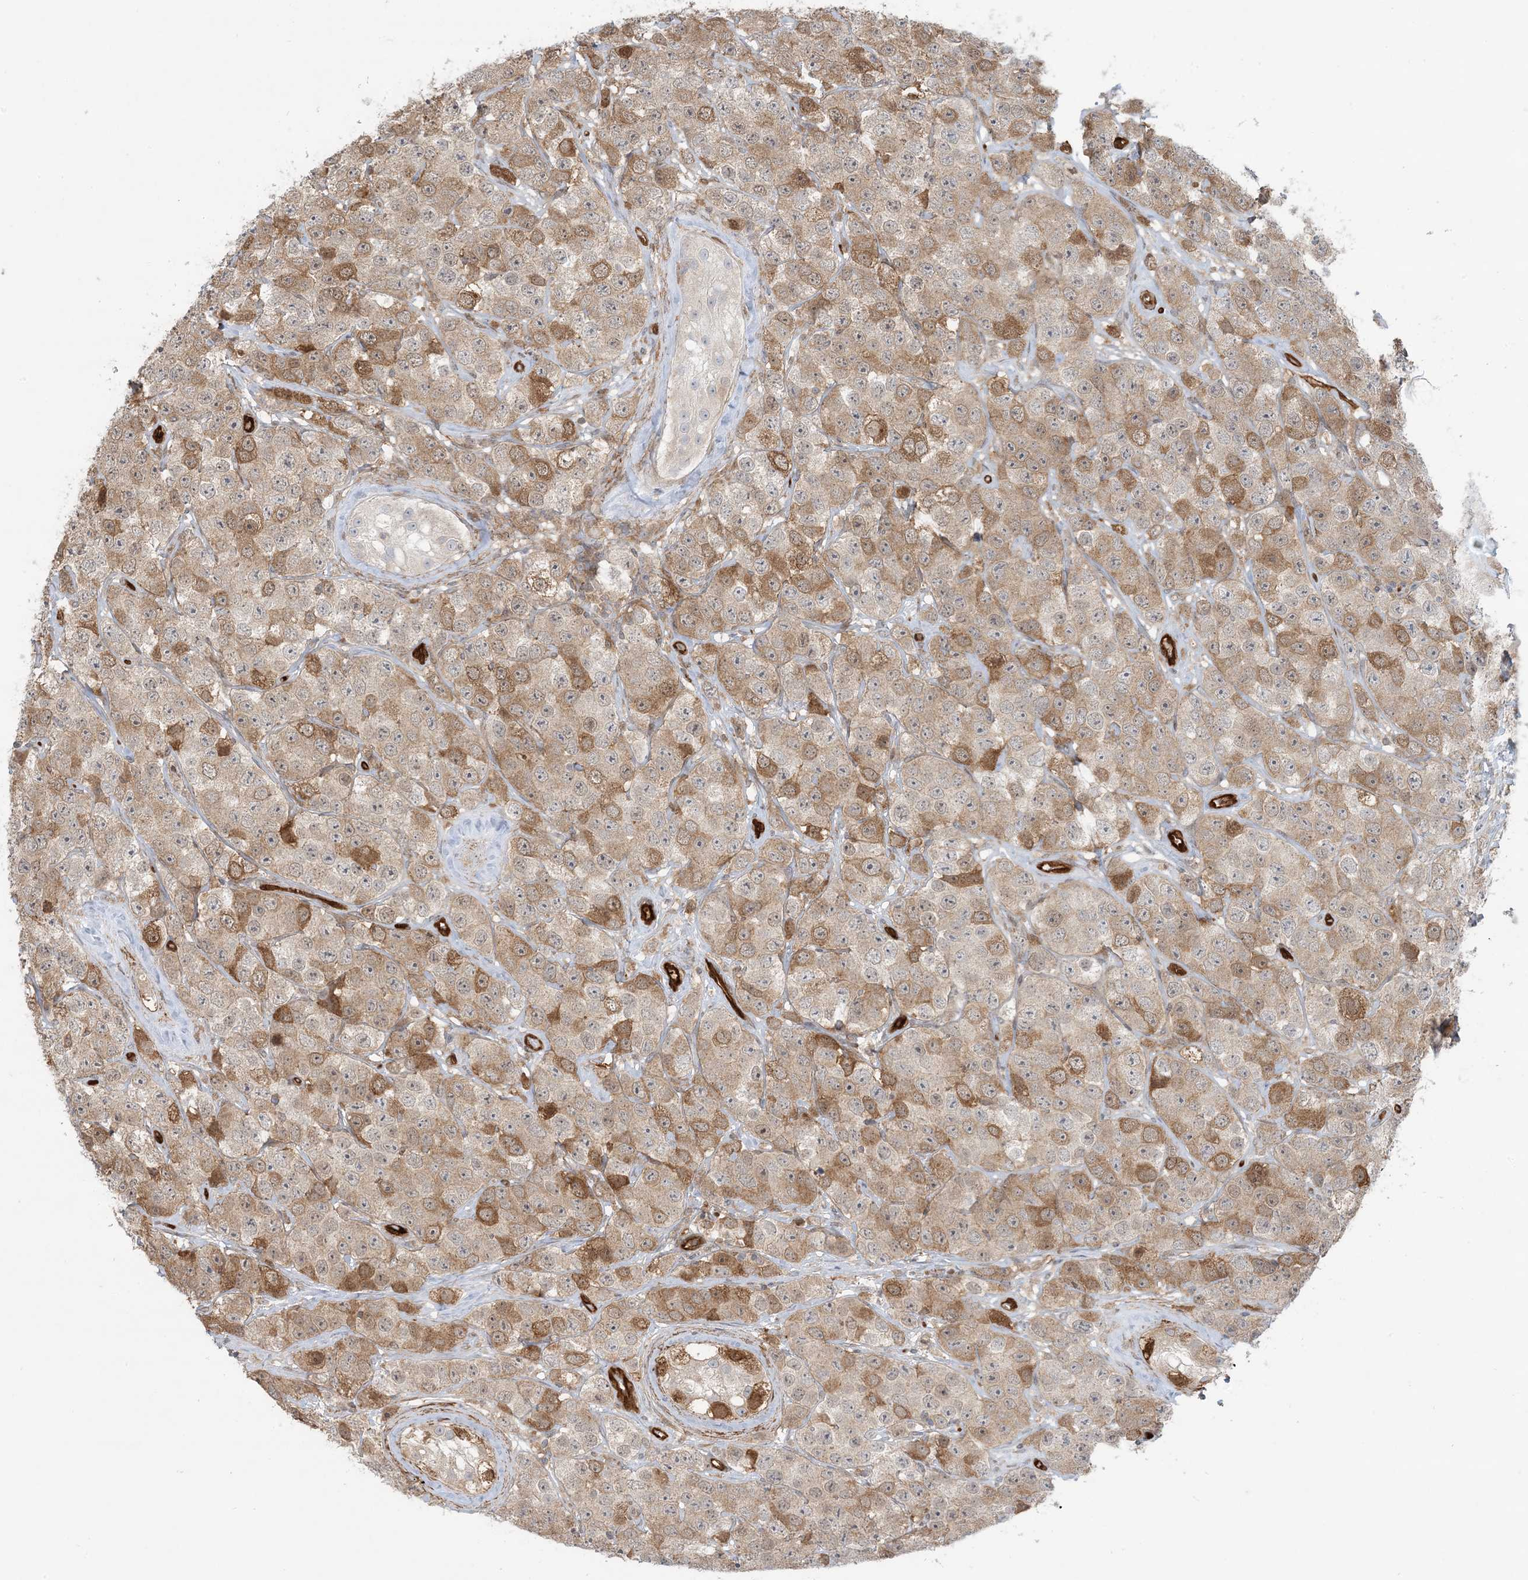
{"staining": {"intensity": "moderate", "quantity": ">75%", "location": "cytoplasmic/membranous"}, "tissue": "testis cancer", "cell_type": "Tumor cells", "image_type": "cancer", "snomed": [{"axis": "morphology", "description": "Seminoma, NOS"}, {"axis": "topography", "description": "Testis"}], "caption": "Protein expression analysis of human testis seminoma reveals moderate cytoplasmic/membranous positivity in about >75% of tumor cells.", "gene": "PPM1F", "patient": {"sex": "male", "age": 28}}